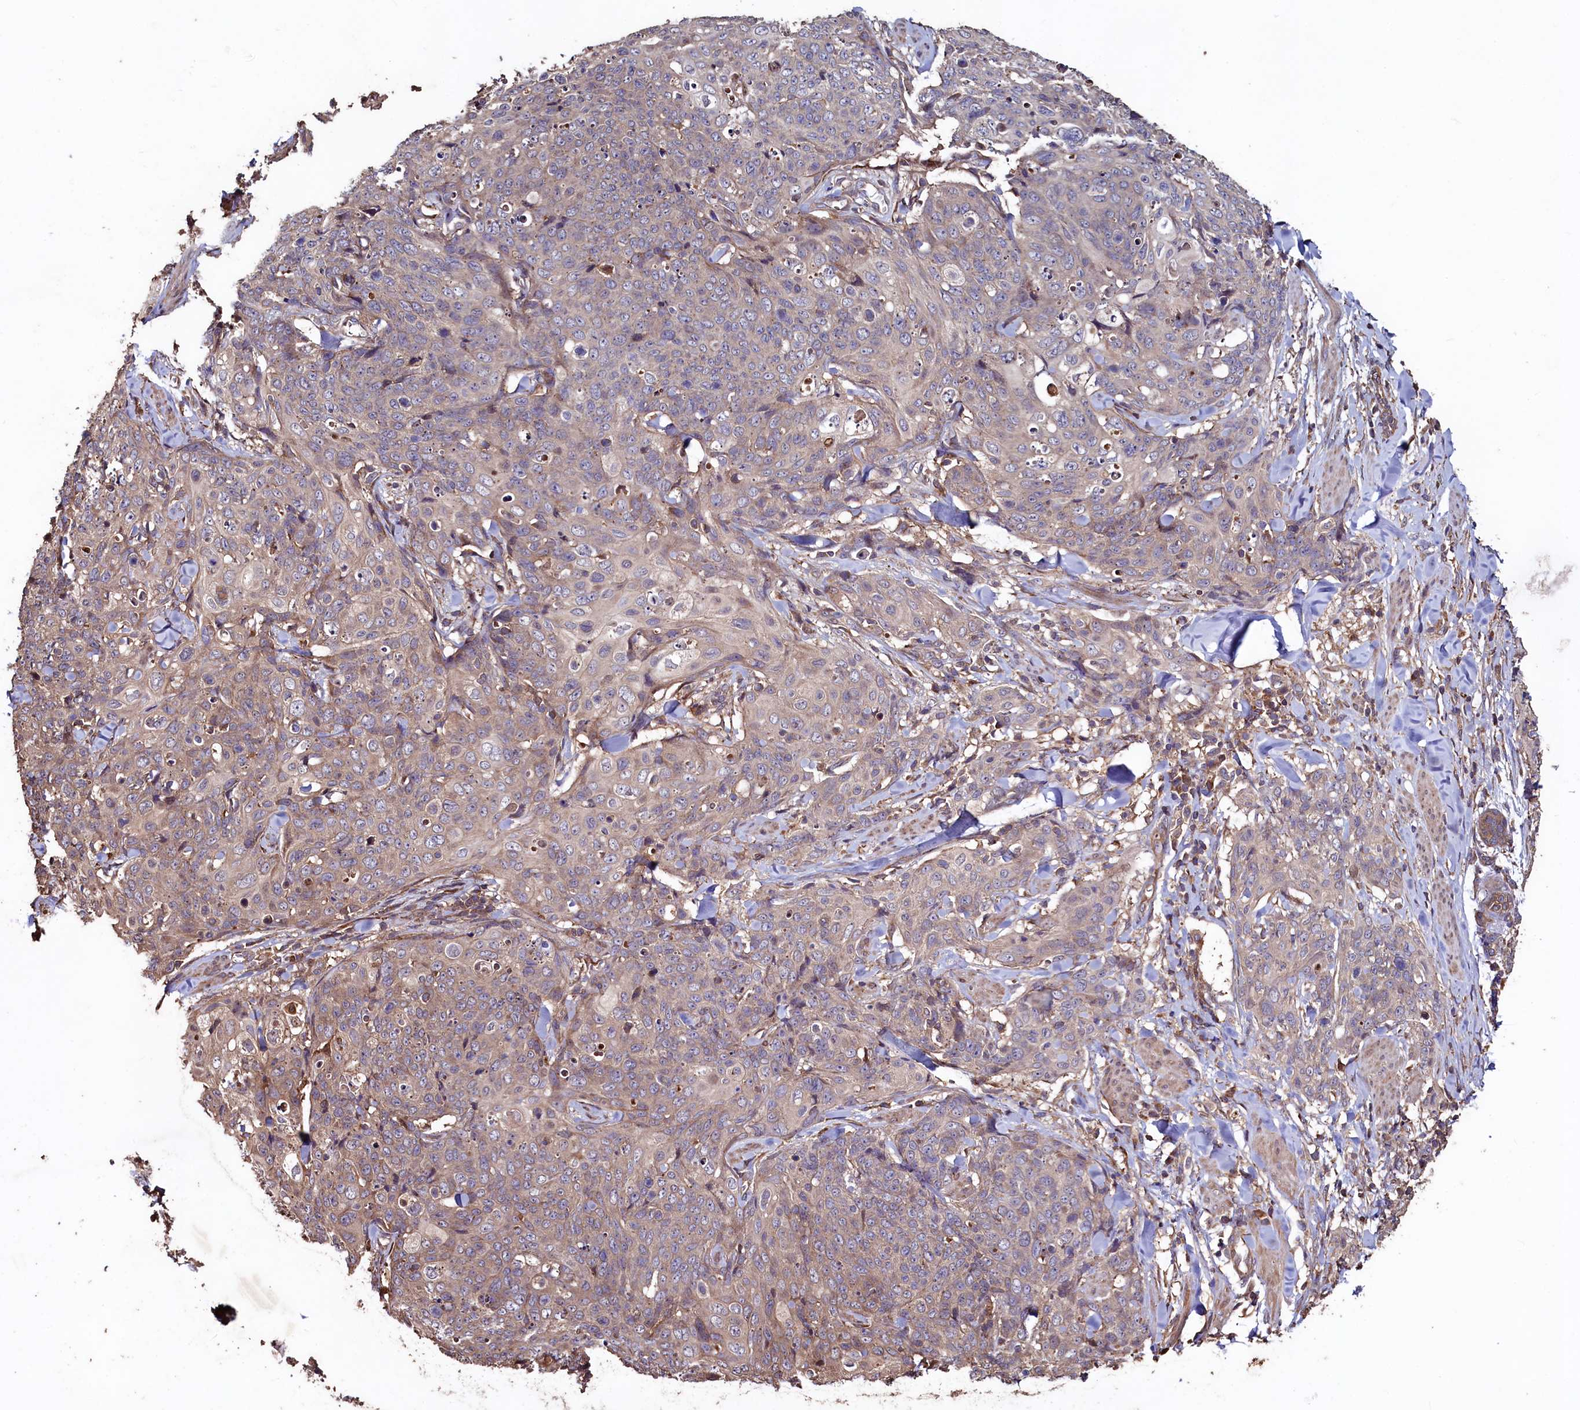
{"staining": {"intensity": "weak", "quantity": "25%-75%", "location": "cytoplasmic/membranous"}, "tissue": "skin cancer", "cell_type": "Tumor cells", "image_type": "cancer", "snomed": [{"axis": "morphology", "description": "Squamous cell carcinoma, NOS"}, {"axis": "topography", "description": "Skin"}, {"axis": "topography", "description": "Vulva"}], "caption": "The photomicrograph displays immunohistochemical staining of skin squamous cell carcinoma. There is weak cytoplasmic/membranous expression is identified in about 25%-75% of tumor cells. (DAB IHC, brown staining for protein, blue staining for nuclei).", "gene": "TMEM98", "patient": {"sex": "female", "age": 85}}